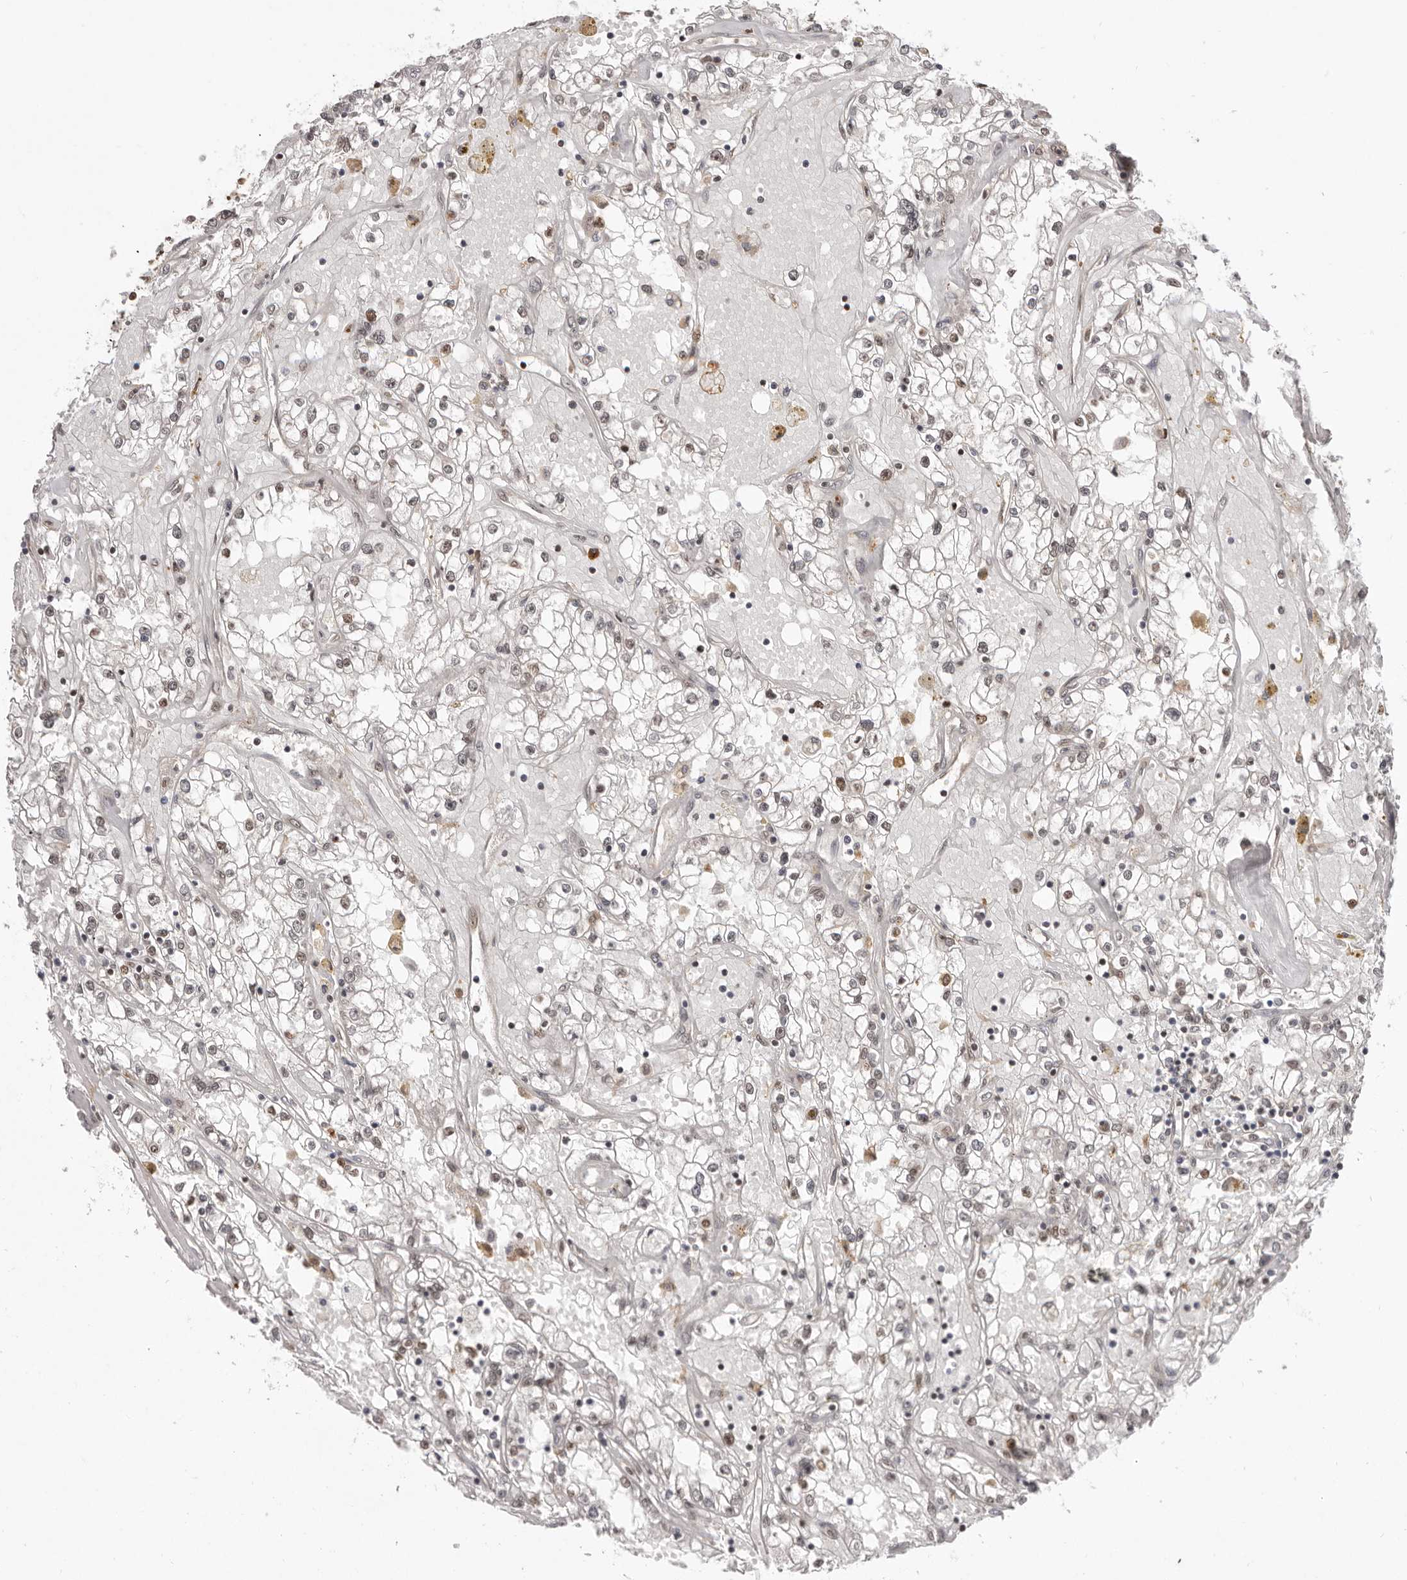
{"staining": {"intensity": "weak", "quantity": "25%-75%", "location": "nuclear"}, "tissue": "renal cancer", "cell_type": "Tumor cells", "image_type": "cancer", "snomed": [{"axis": "morphology", "description": "Adenocarcinoma, NOS"}, {"axis": "topography", "description": "Kidney"}], "caption": "Immunohistochemistry (IHC) photomicrograph of renal cancer stained for a protein (brown), which displays low levels of weak nuclear expression in about 25%-75% of tumor cells.", "gene": "CHTOP", "patient": {"sex": "male", "age": 56}}